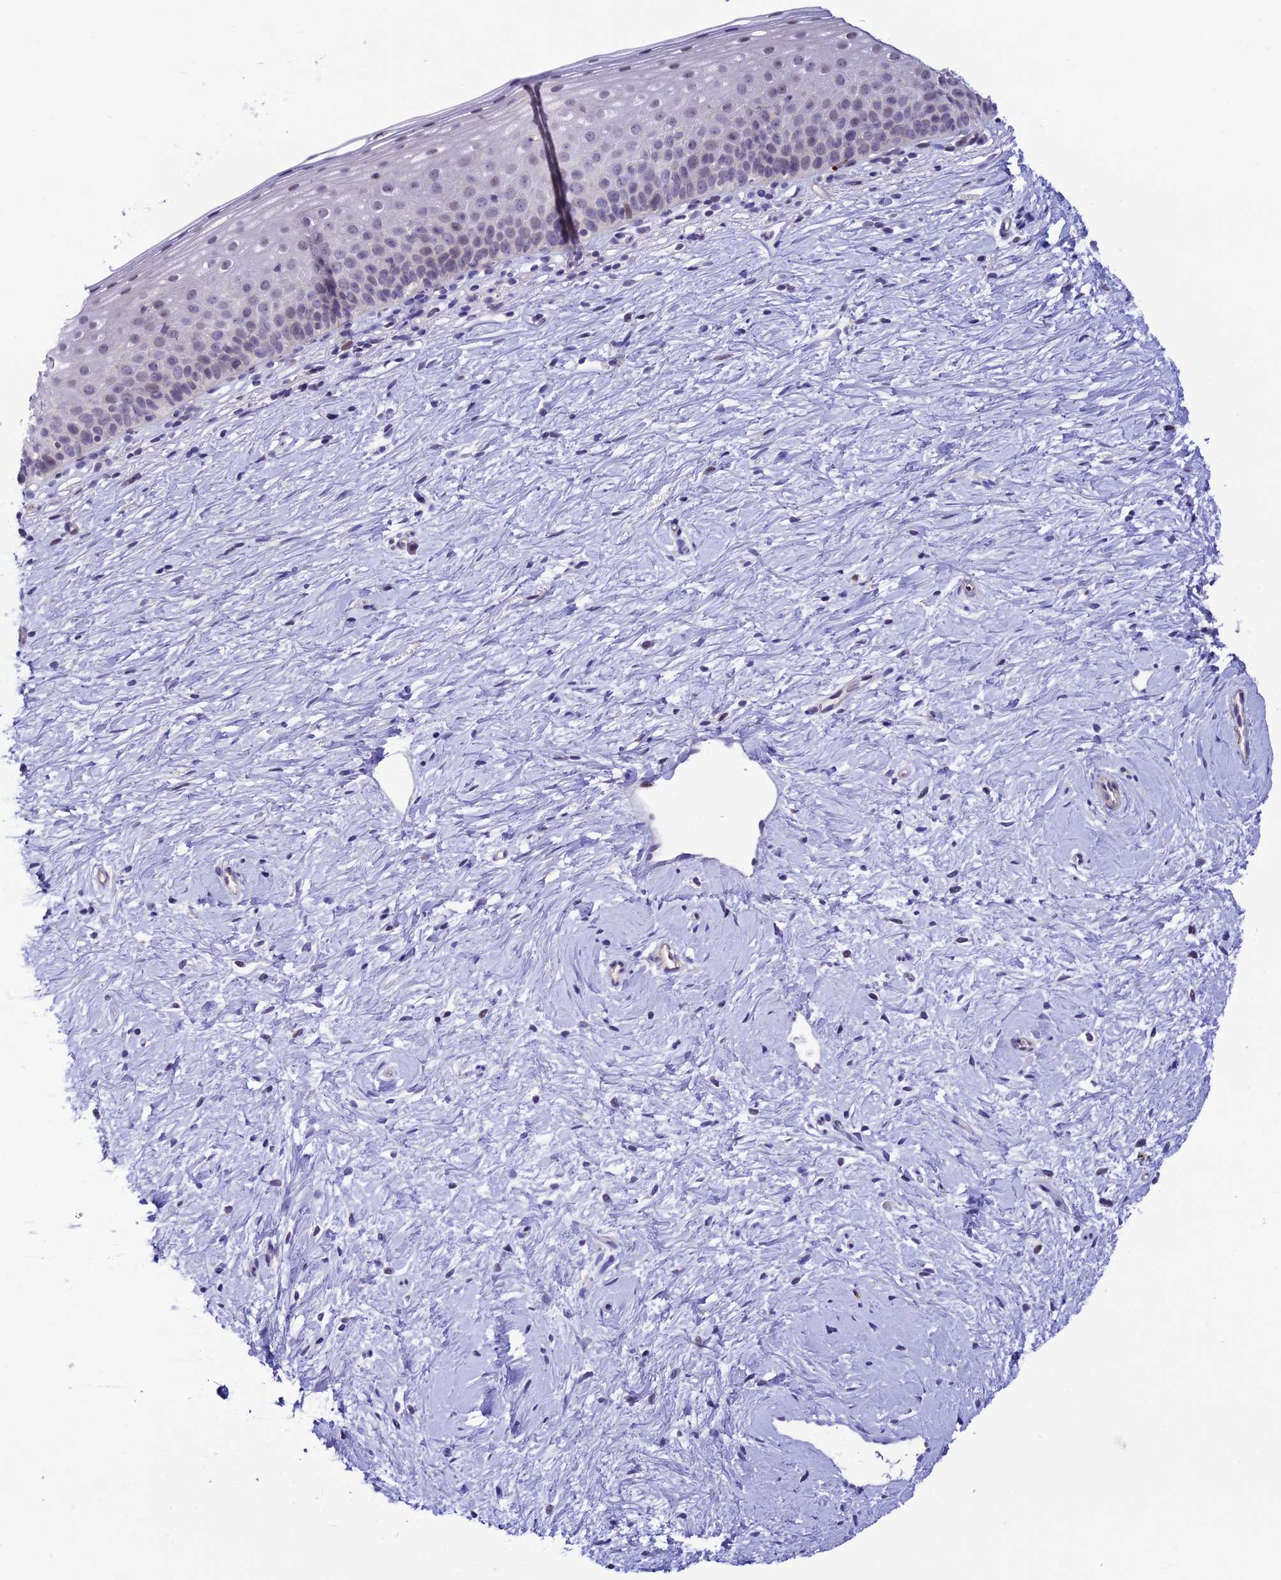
{"staining": {"intensity": "weak", "quantity": "<25%", "location": "nuclear"}, "tissue": "cervix", "cell_type": "Glandular cells", "image_type": "normal", "snomed": [{"axis": "morphology", "description": "Normal tissue, NOS"}, {"axis": "topography", "description": "Cervix"}], "caption": "Immunohistochemical staining of benign cervix demonstrates no significant staining in glandular cells. (DAB (3,3'-diaminobenzidine) IHC visualized using brightfield microscopy, high magnification).", "gene": "COL6A6", "patient": {"sex": "female", "age": 57}}